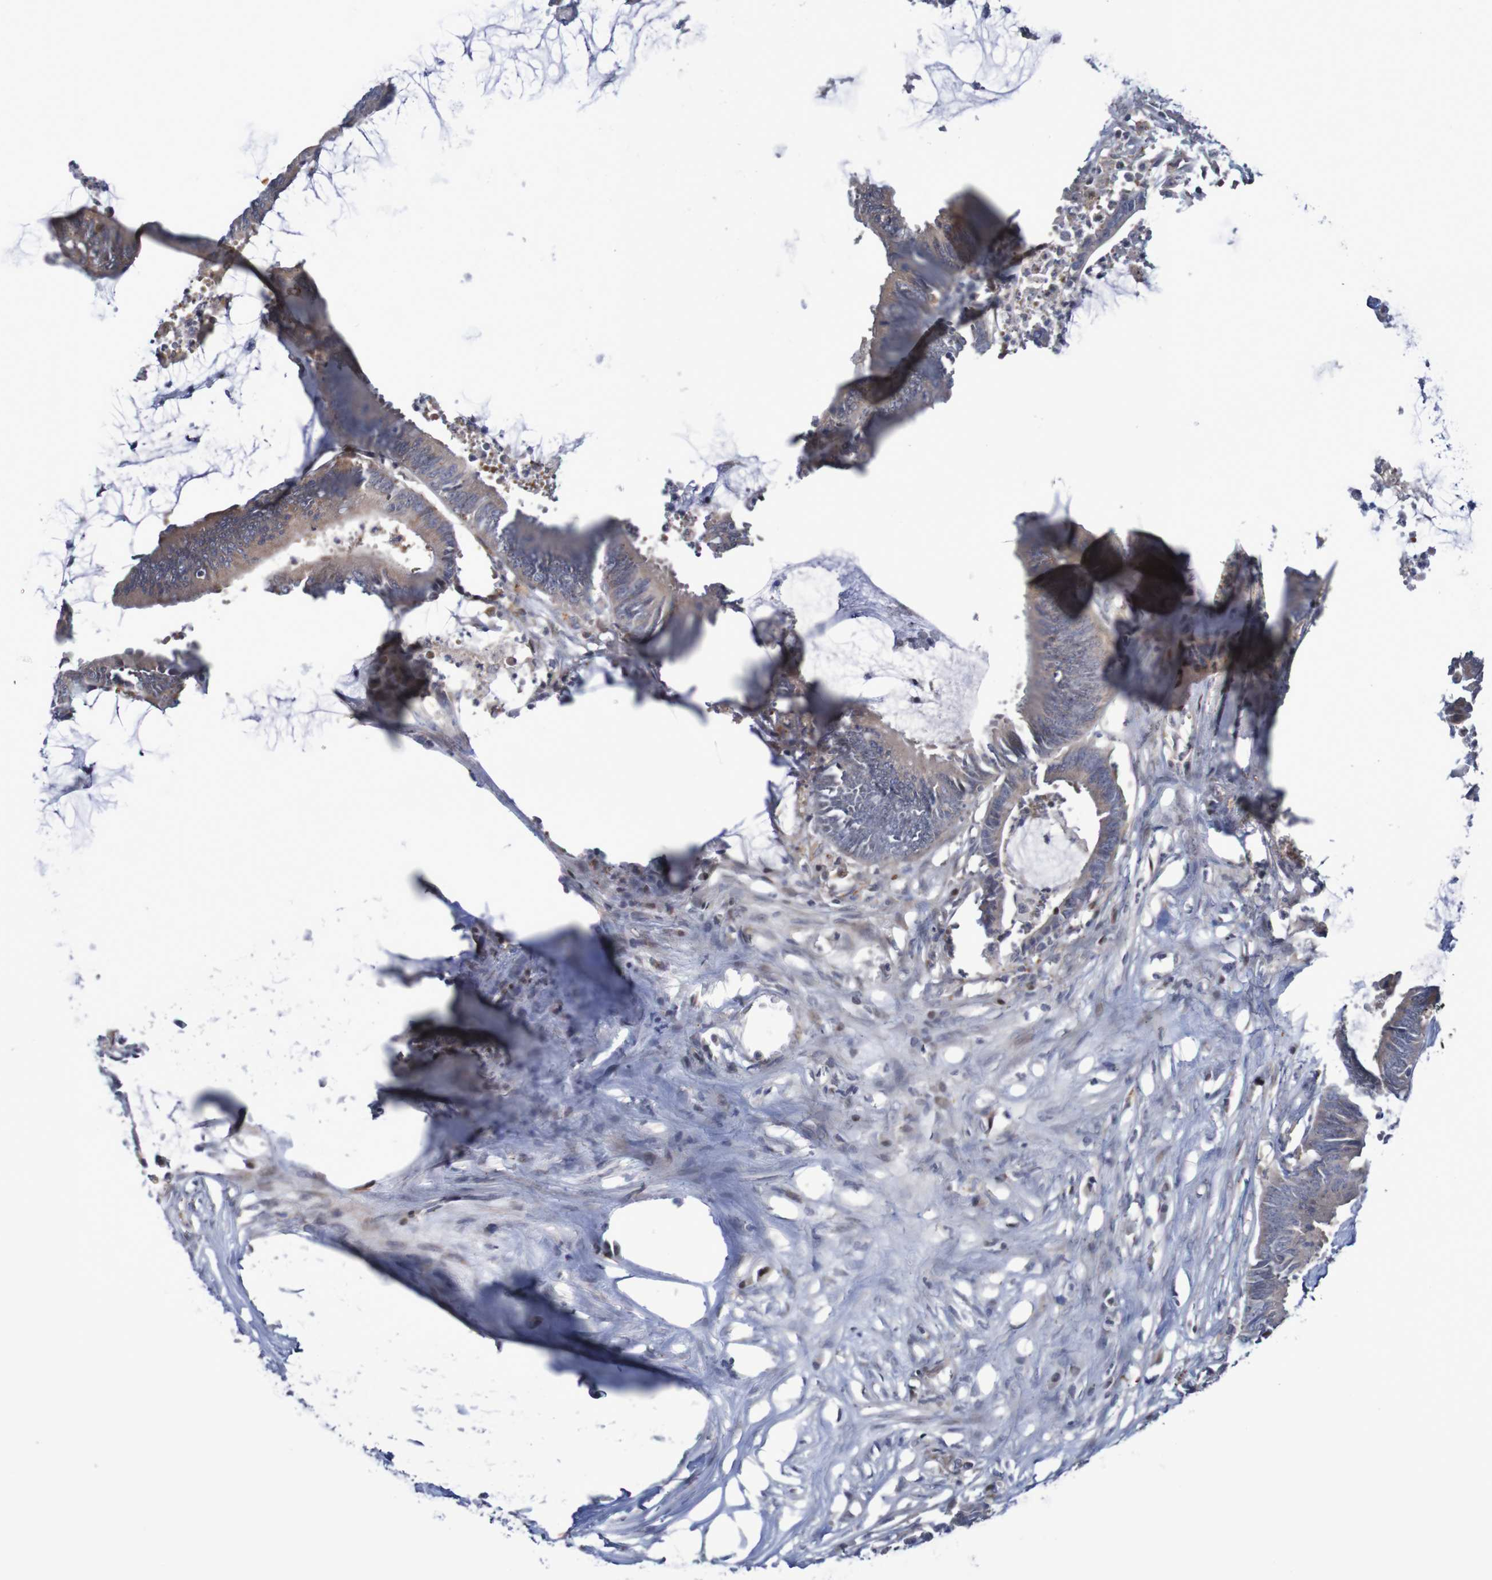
{"staining": {"intensity": "negative", "quantity": "none", "location": "none"}, "tissue": "colorectal cancer", "cell_type": "Tumor cells", "image_type": "cancer", "snomed": [{"axis": "morphology", "description": "Adenocarcinoma, NOS"}, {"axis": "topography", "description": "Rectum"}], "caption": "Immunohistochemical staining of human colorectal cancer displays no significant positivity in tumor cells.", "gene": "FBP2", "patient": {"sex": "female", "age": 66}}